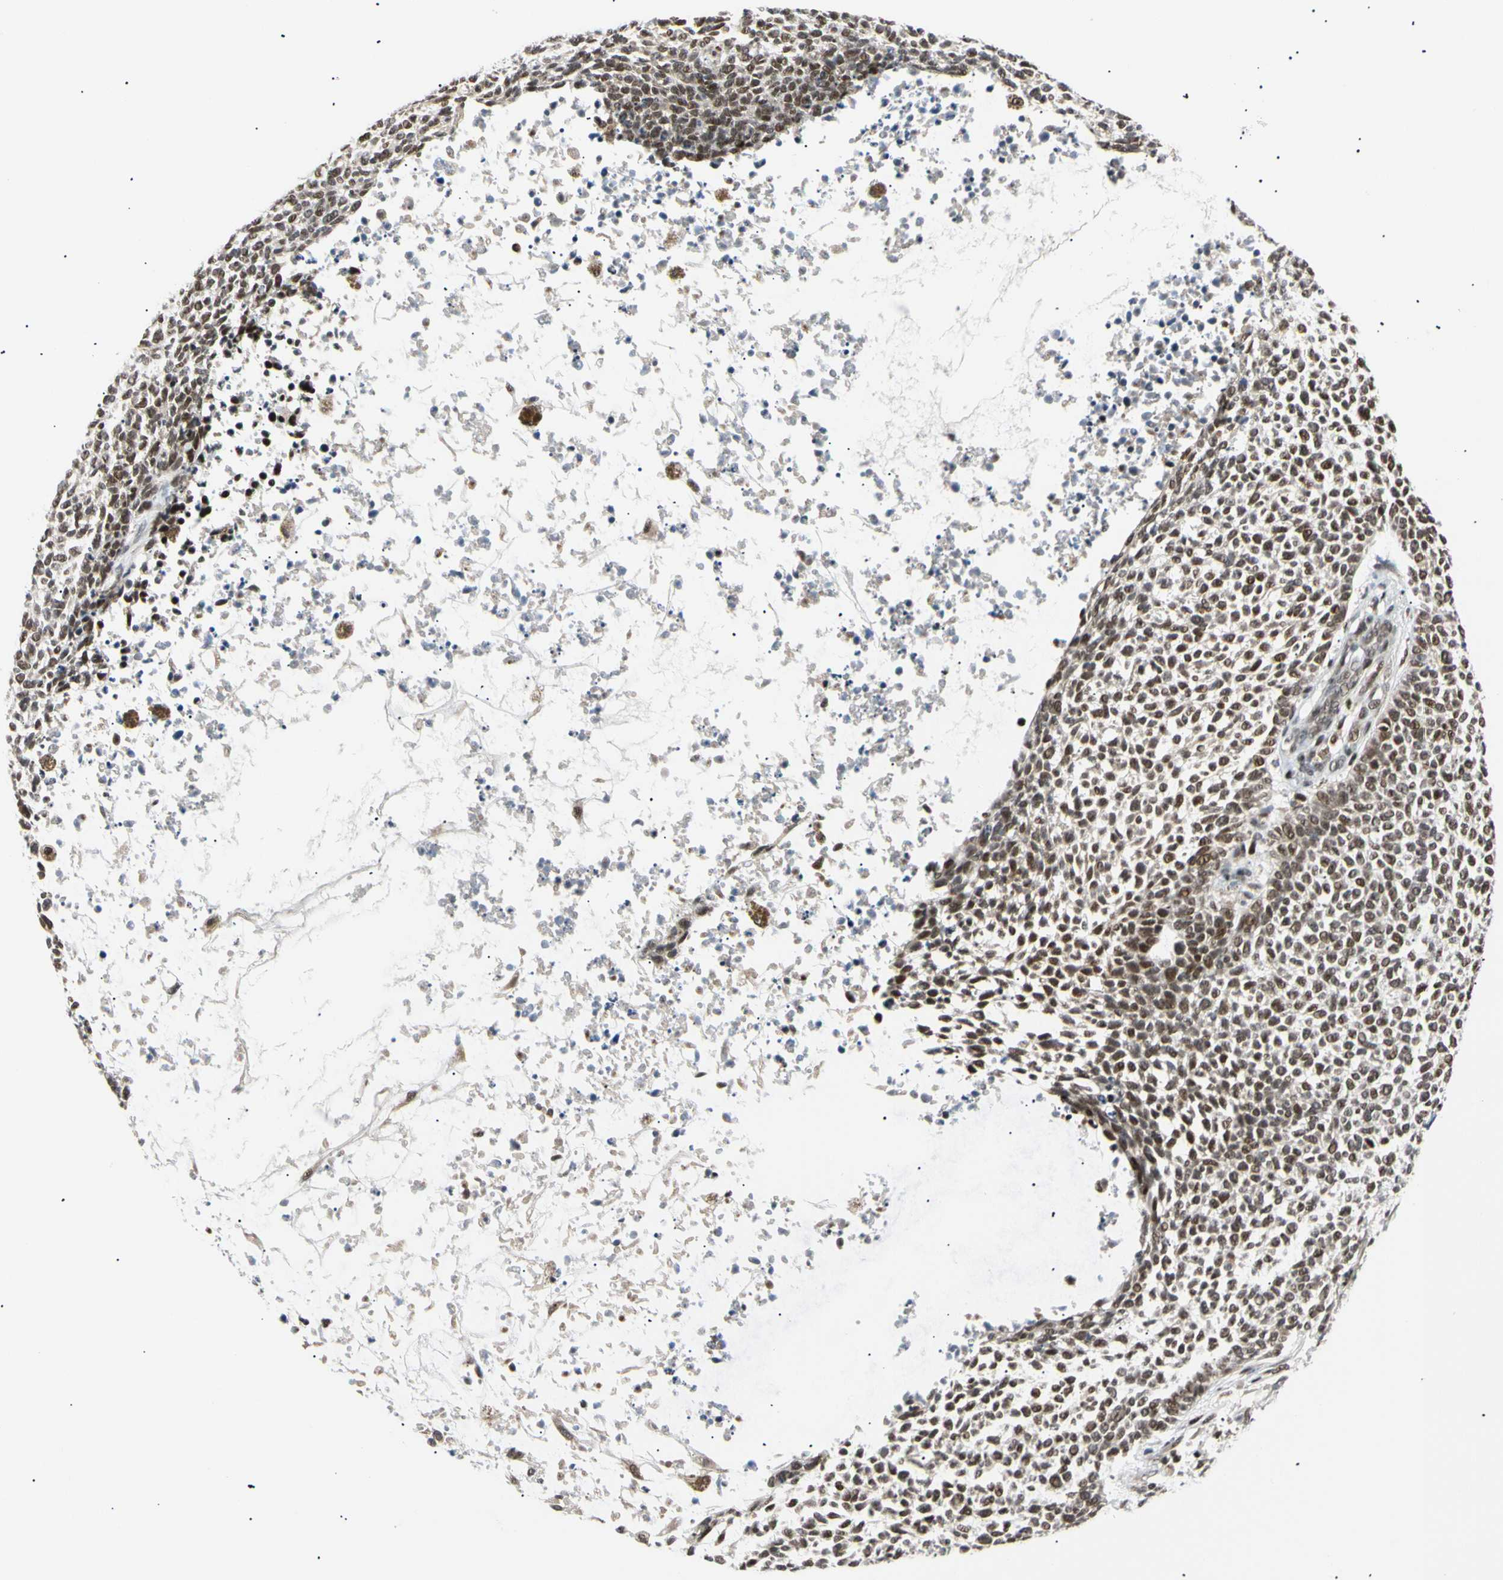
{"staining": {"intensity": "moderate", "quantity": ">75%", "location": "nuclear"}, "tissue": "skin cancer", "cell_type": "Tumor cells", "image_type": "cancer", "snomed": [{"axis": "morphology", "description": "Basal cell carcinoma"}, {"axis": "topography", "description": "Skin"}], "caption": "Basal cell carcinoma (skin) stained with a brown dye demonstrates moderate nuclear positive staining in approximately >75% of tumor cells.", "gene": "E2F1", "patient": {"sex": "female", "age": 84}}